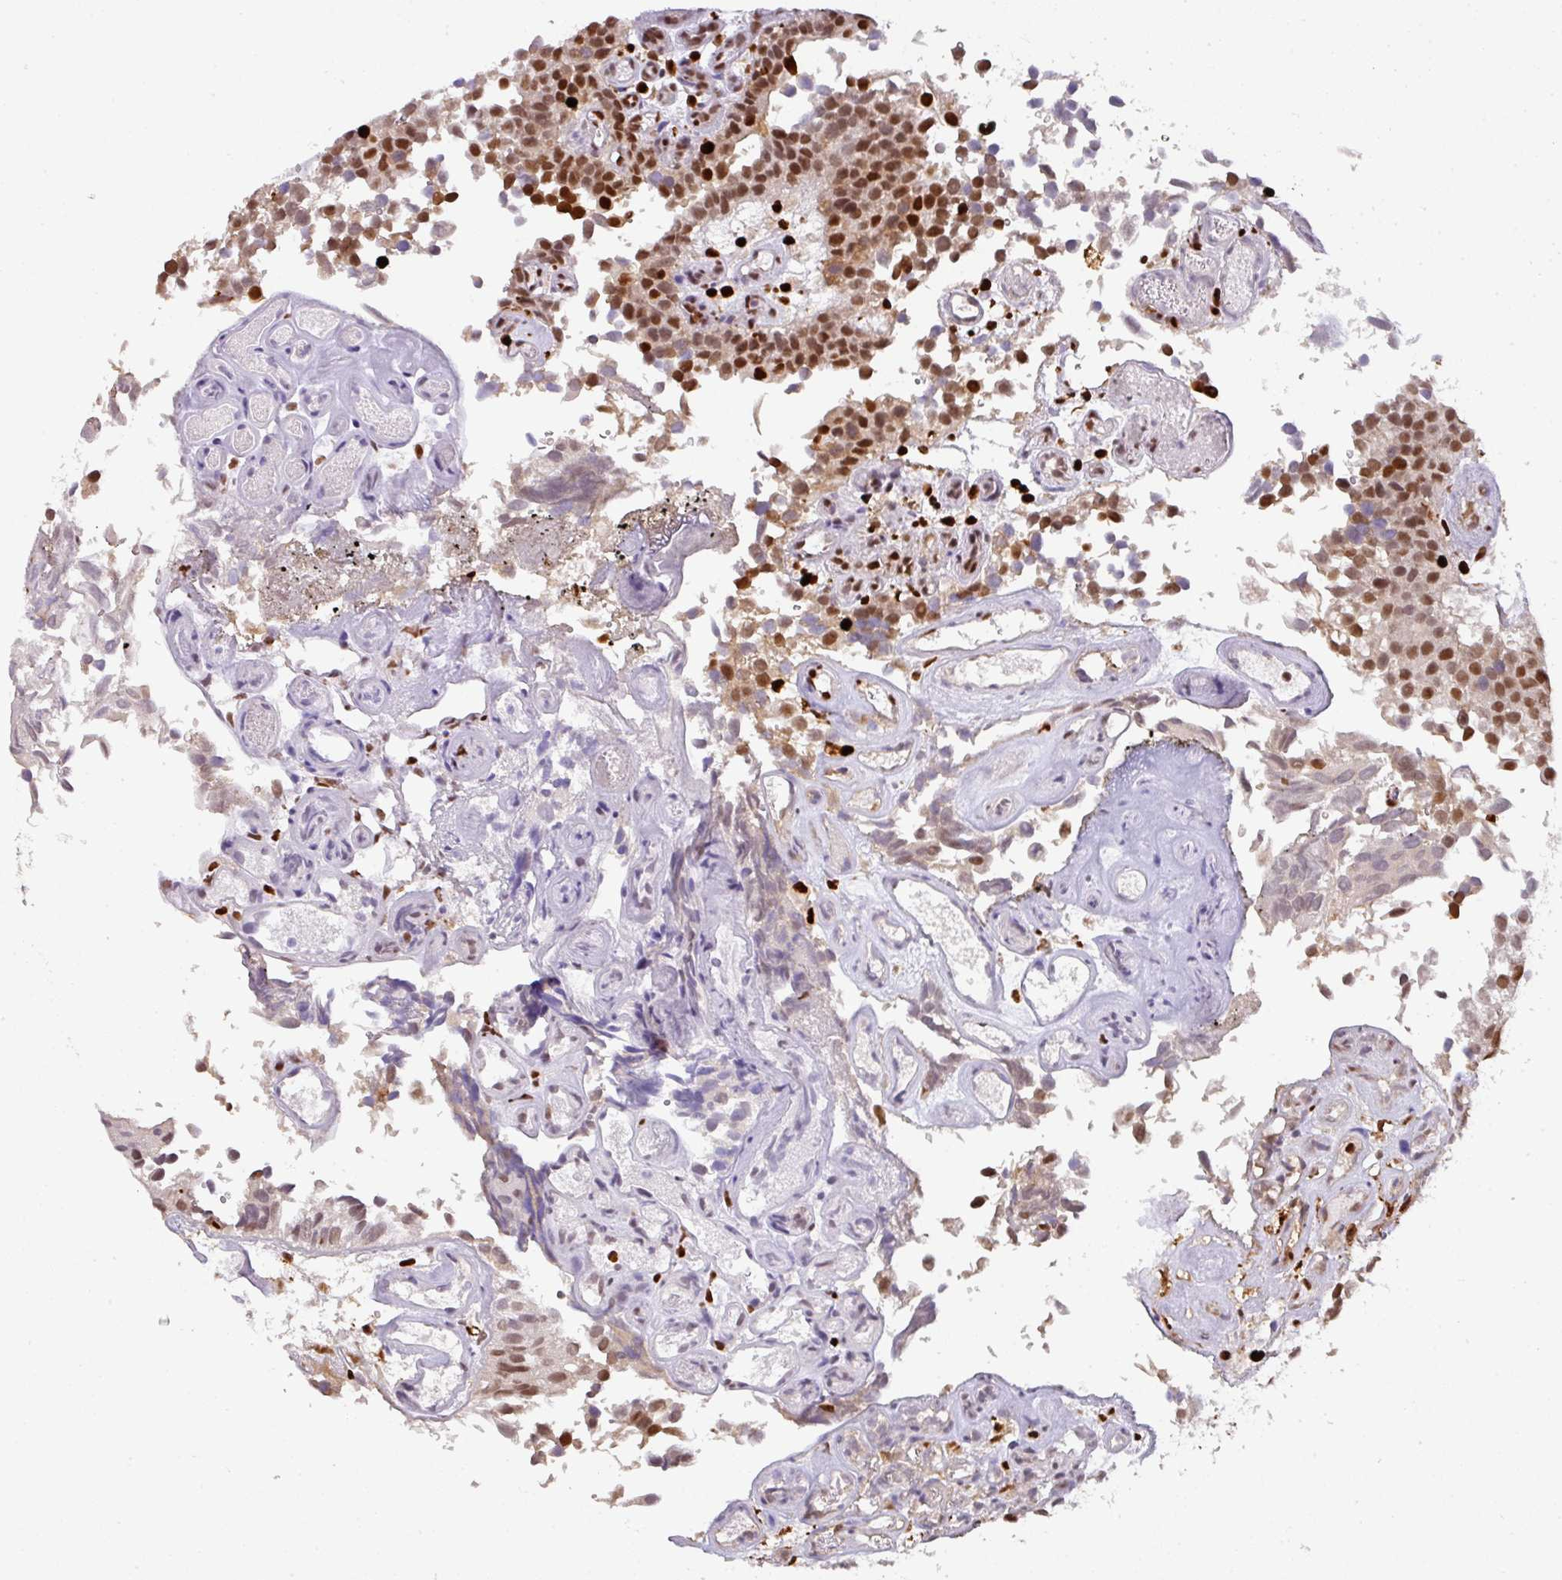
{"staining": {"intensity": "moderate", "quantity": ">75%", "location": "nuclear"}, "tissue": "urothelial cancer", "cell_type": "Tumor cells", "image_type": "cancer", "snomed": [{"axis": "morphology", "description": "Urothelial carcinoma, NOS"}, {"axis": "topography", "description": "Urinary bladder"}], "caption": "Immunohistochemistry staining of urothelial cancer, which demonstrates medium levels of moderate nuclear staining in about >75% of tumor cells indicating moderate nuclear protein expression. The staining was performed using DAB (brown) for protein detection and nuclei were counterstained in hematoxylin (blue).", "gene": "SAMHD1", "patient": {"sex": "male", "age": 87}}